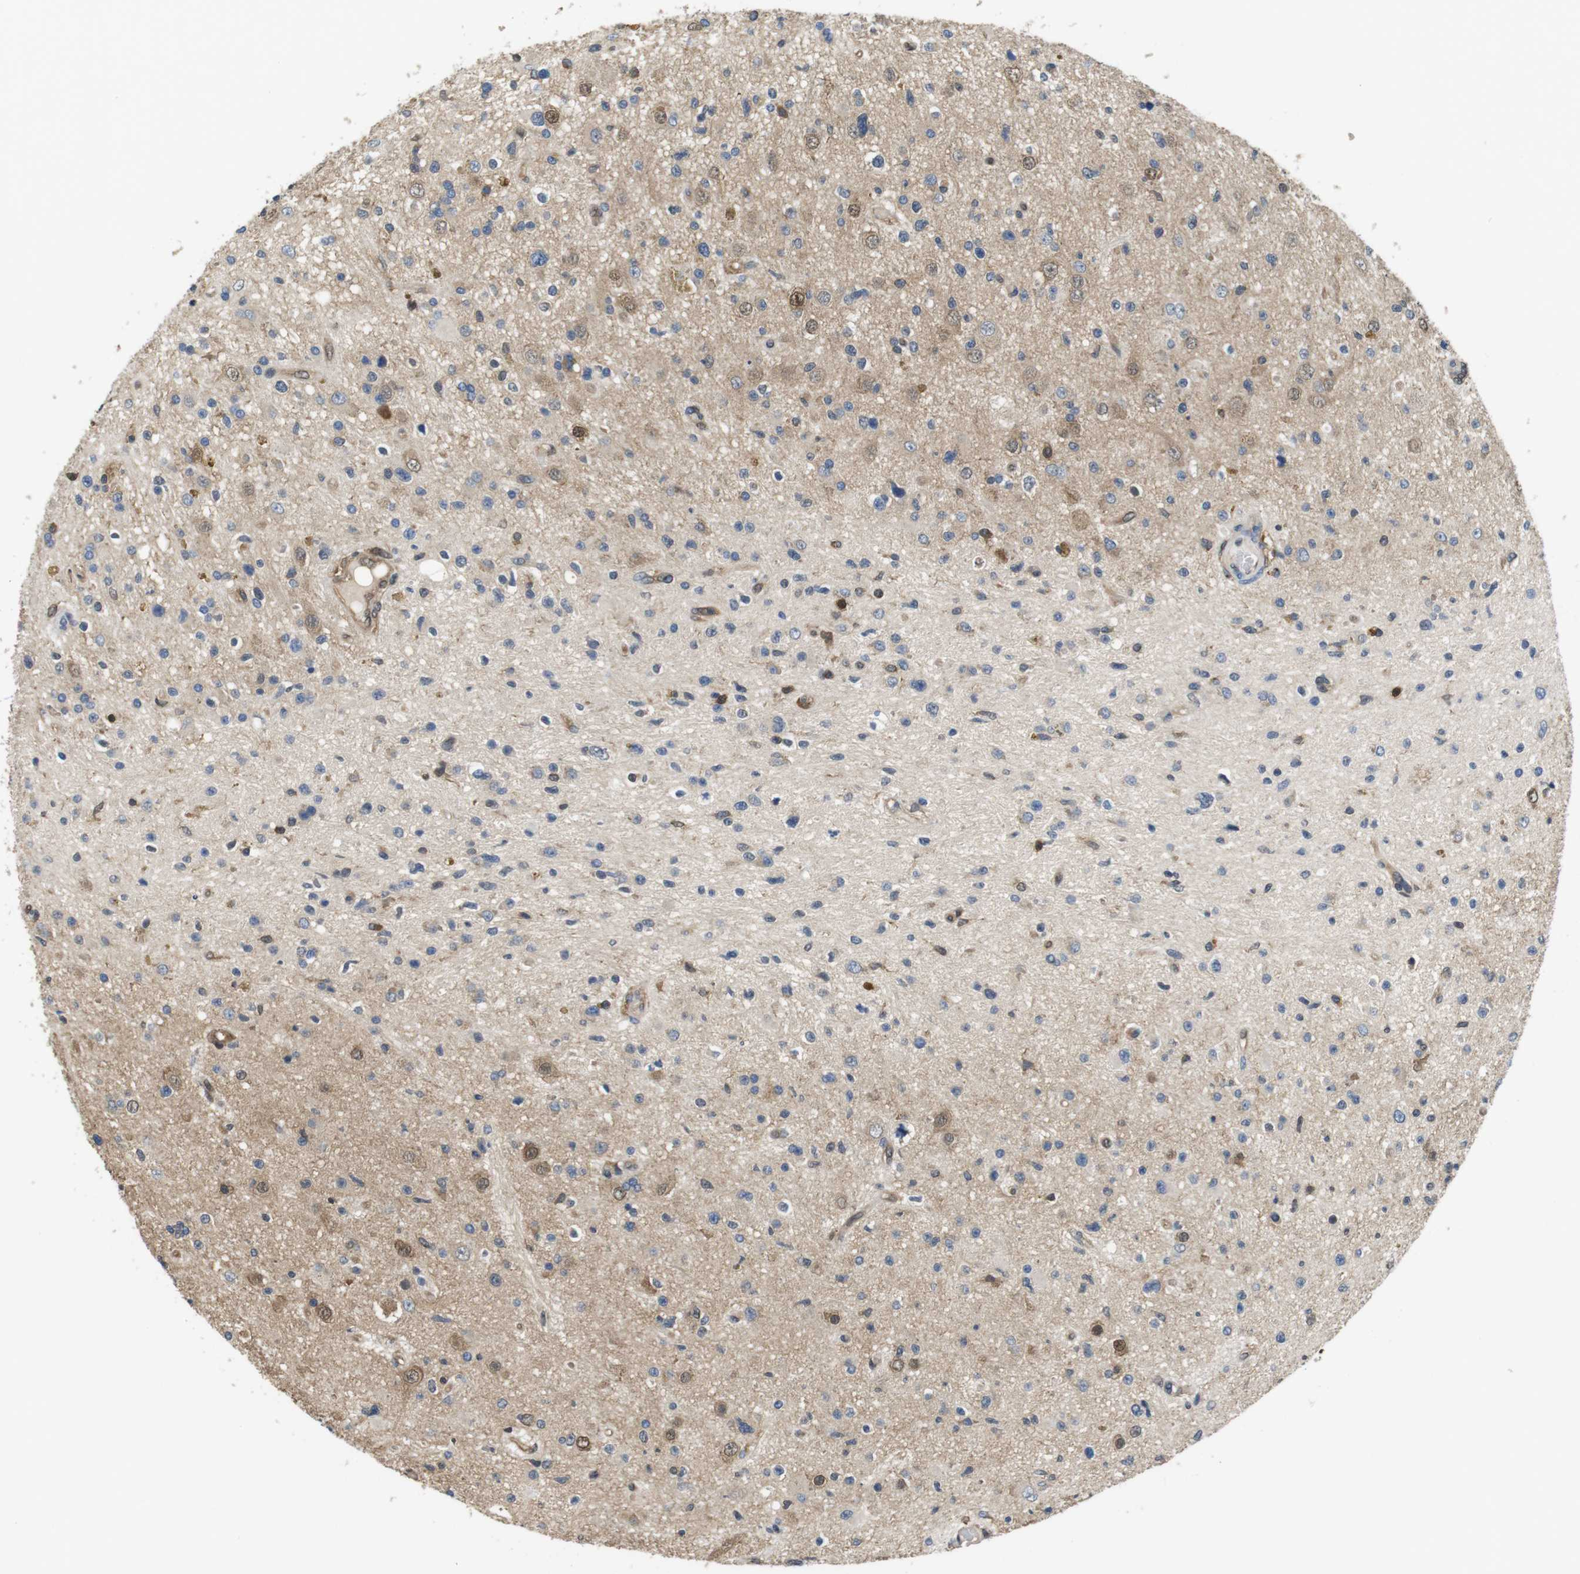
{"staining": {"intensity": "moderate", "quantity": "<25%", "location": "cytoplasmic/membranous,nuclear"}, "tissue": "glioma", "cell_type": "Tumor cells", "image_type": "cancer", "snomed": [{"axis": "morphology", "description": "Glioma, malignant, High grade"}, {"axis": "topography", "description": "Brain"}], "caption": "IHC photomicrograph of human malignant high-grade glioma stained for a protein (brown), which reveals low levels of moderate cytoplasmic/membranous and nuclear staining in about <25% of tumor cells.", "gene": "LDHA", "patient": {"sex": "male", "age": 33}}